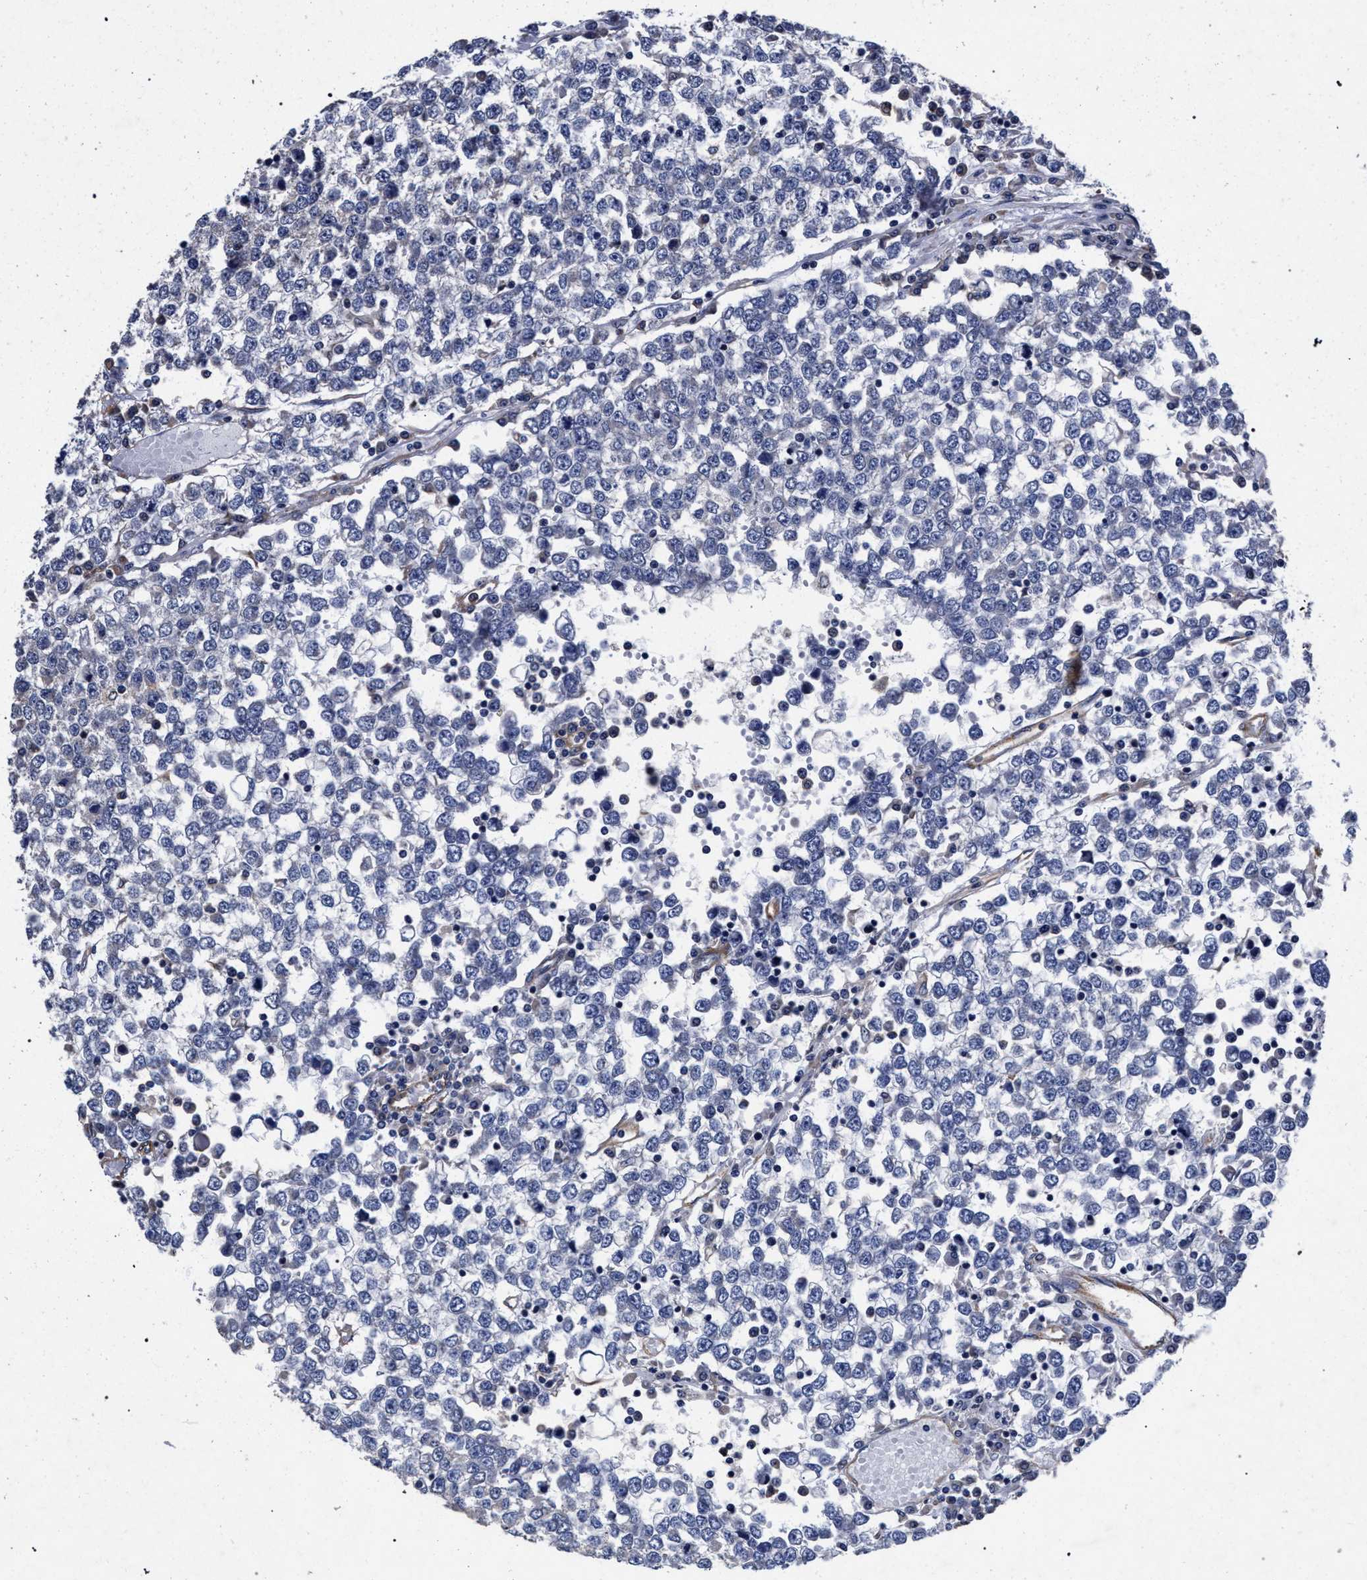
{"staining": {"intensity": "negative", "quantity": "none", "location": "none"}, "tissue": "testis cancer", "cell_type": "Tumor cells", "image_type": "cancer", "snomed": [{"axis": "morphology", "description": "Seminoma, NOS"}, {"axis": "topography", "description": "Testis"}], "caption": "This photomicrograph is of testis cancer stained with immunohistochemistry (IHC) to label a protein in brown with the nuclei are counter-stained blue. There is no expression in tumor cells. (Brightfield microscopy of DAB (3,3'-diaminobenzidine) immunohistochemistry (IHC) at high magnification).", "gene": "CFAP95", "patient": {"sex": "male", "age": 65}}